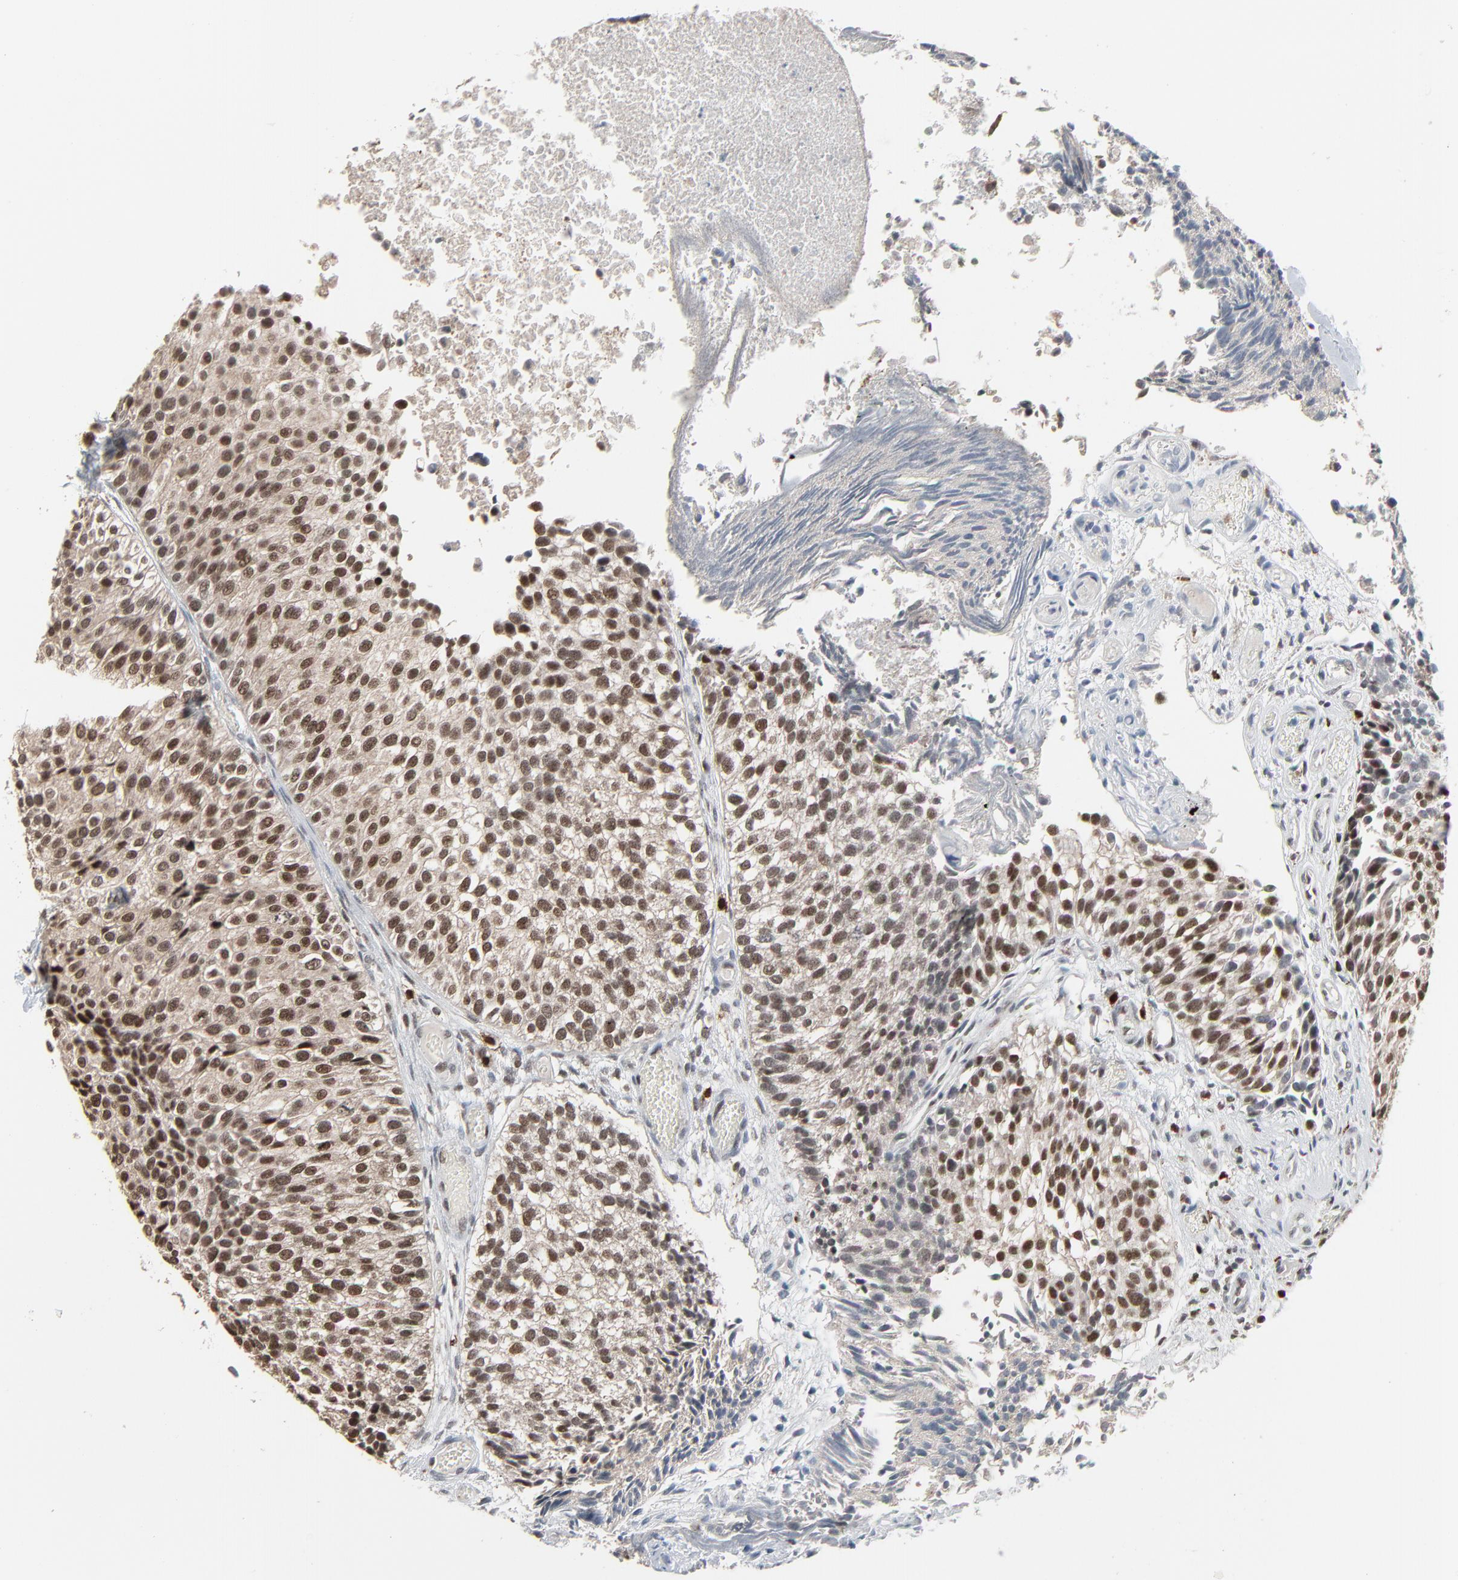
{"staining": {"intensity": "moderate", "quantity": ">75%", "location": "nuclear"}, "tissue": "urothelial cancer", "cell_type": "Tumor cells", "image_type": "cancer", "snomed": [{"axis": "morphology", "description": "Urothelial carcinoma, Low grade"}, {"axis": "topography", "description": "Urinary bladder"}], "caption": "Moderate nuclear protein staining is seen in approximately >75% of tumor cells in urothelial cancer. The protein of interest is shown in brown color, while the nuclei are stained blue.", "gene": "DOCK8", "patient": {"sex": "male", "age": 84}}